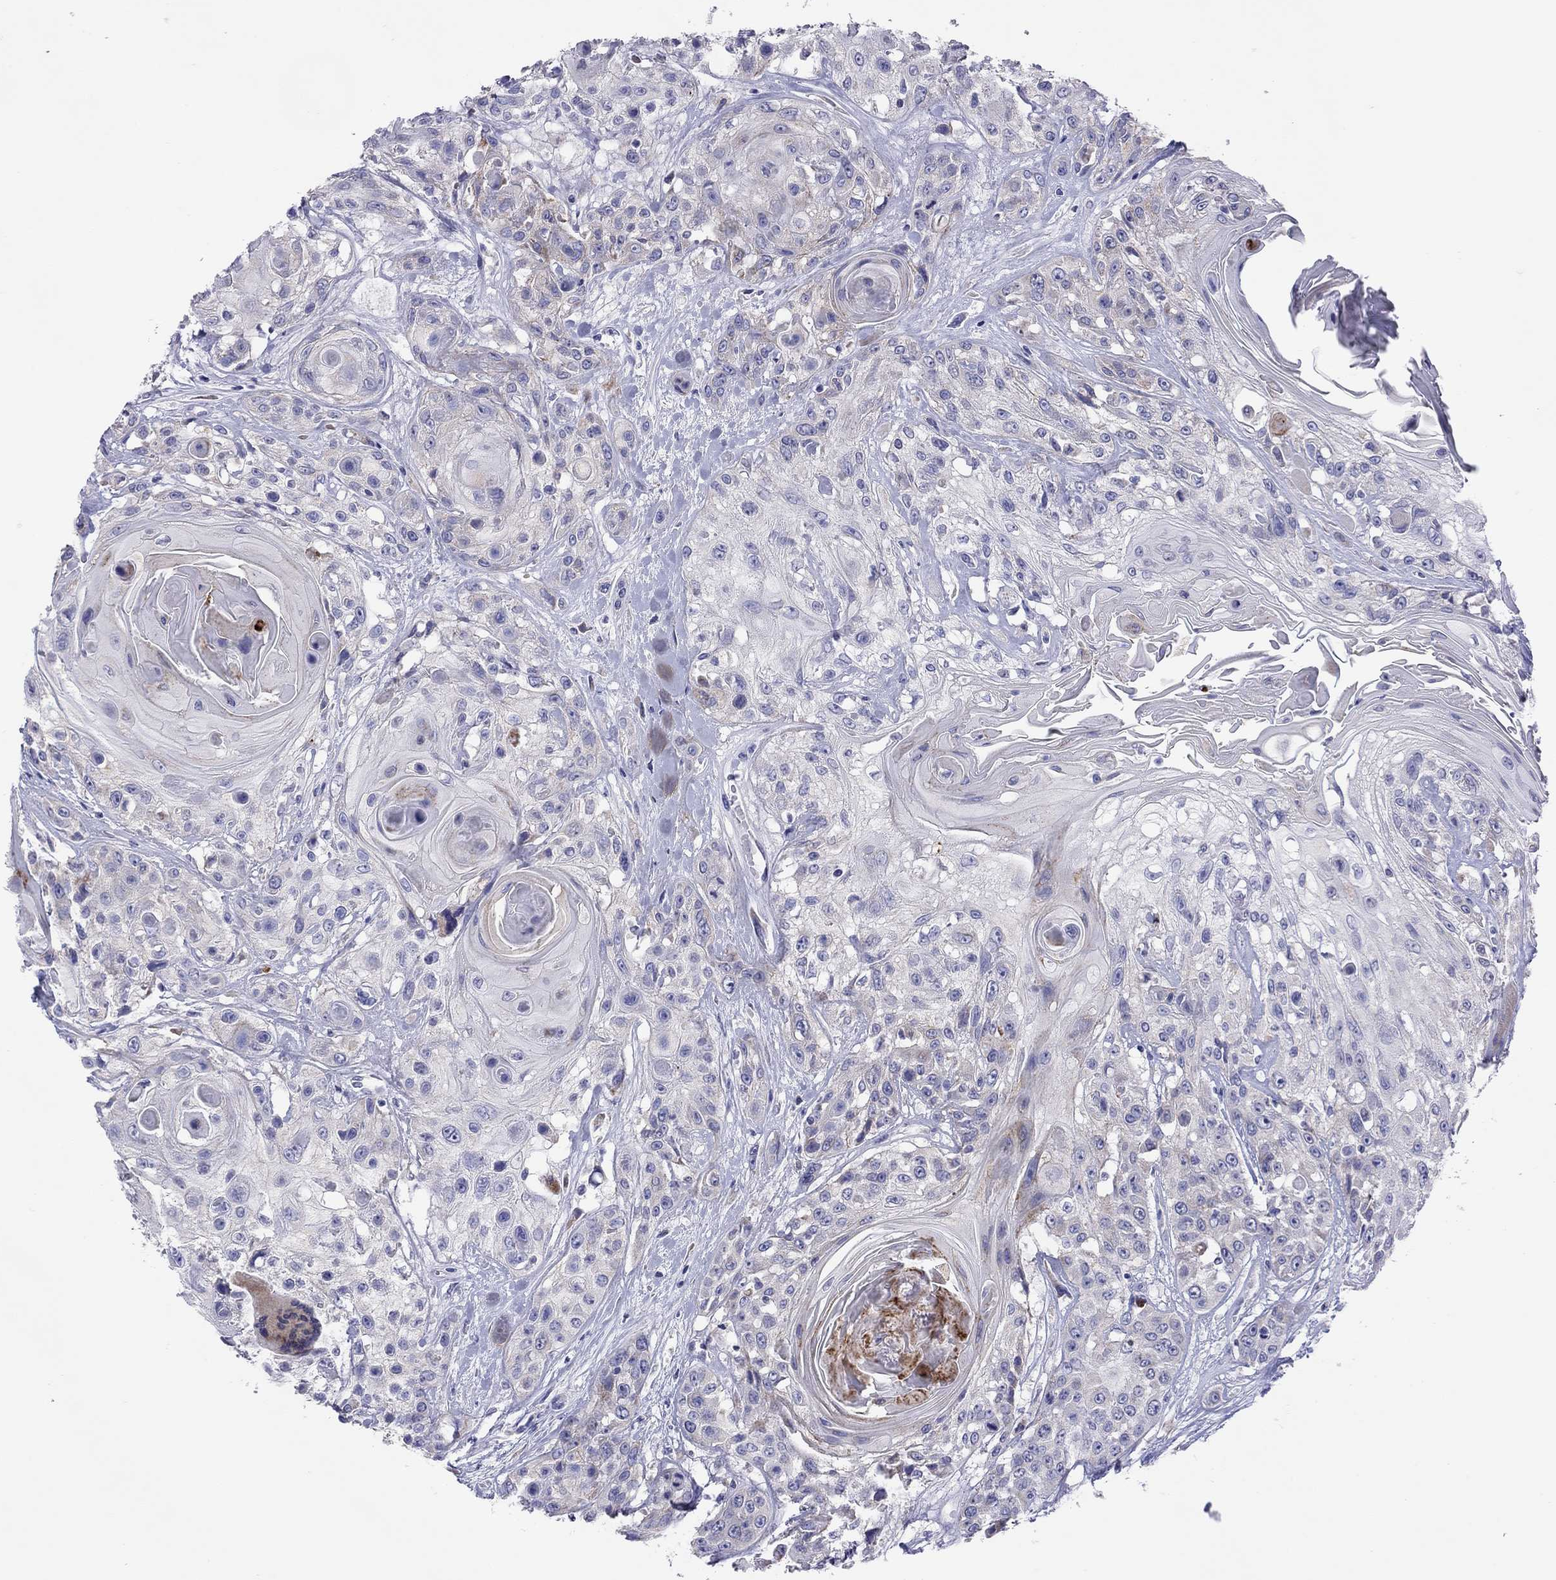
{"staining": {"intensity": "negative", "quantity": "none", "location": "none"}, "tissue": "head and neck cancer", "cell_type": "Tumor cells", "image_type": "cancer", "snomed": [{"axis": "morphology", "description": "Squamous cell carcinoma, NOS"}, {"axis": "topography", "description": "Head-Neck"}], "caption": "This is a micrograph of immunohistochemistry staining of head and neck squamous cell carcinoma, which shows no staining in tumor cells.", "gene": "COL9A1", "patient": {"sex": "female", "age": 59}}